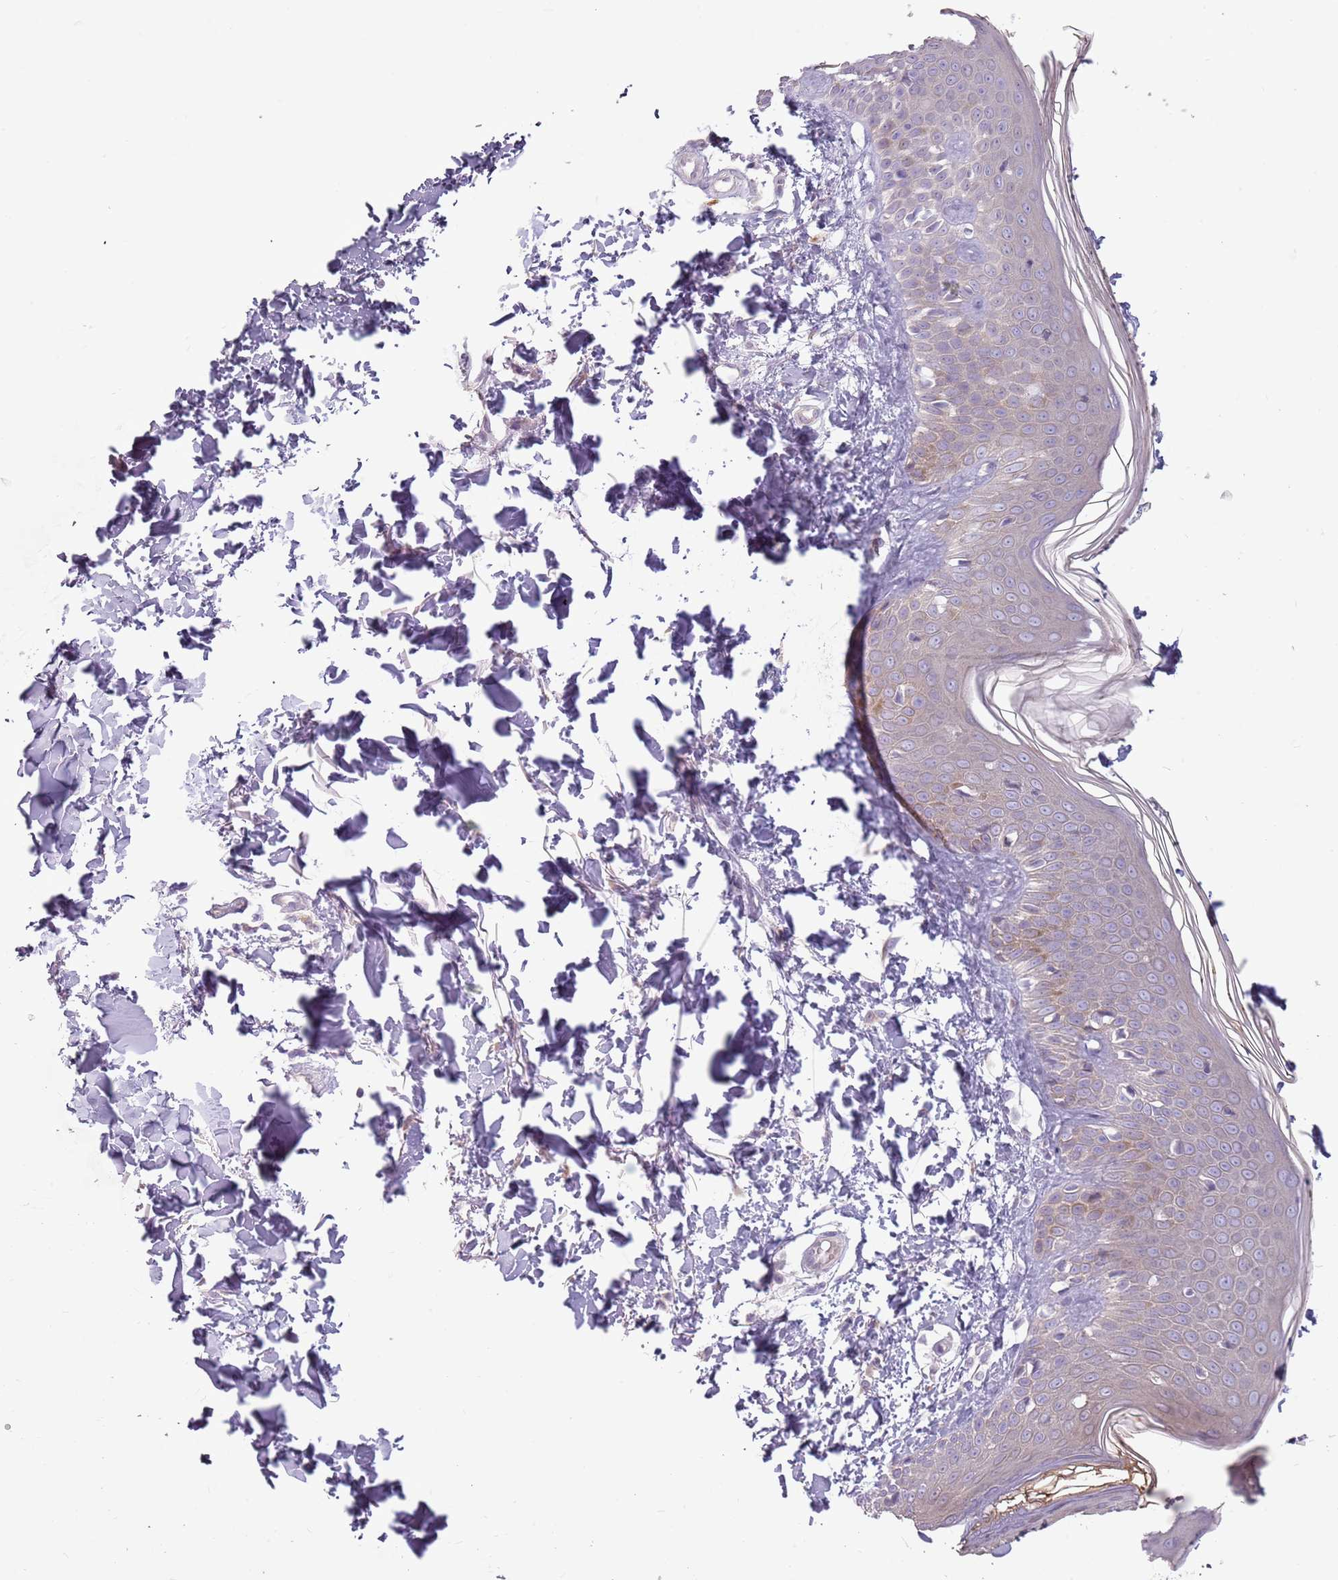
{"staining": {"intensity": "negative", "quantity": "none", "location": "none"}, "tissue": "skin", "cell_type": "Fibroblasts", "image_type": "normal", "snomed": [{"axis": "morphology", "description": "Normal tissue, NOS"}, {"axis": "topography", "description": "Skin"}], "caption": "This is an IHC micrograph of benign skin. There is no staining in fibroblasts.", "gene": "SPAG4", "patient": {"sex": "male", "age": 37}}